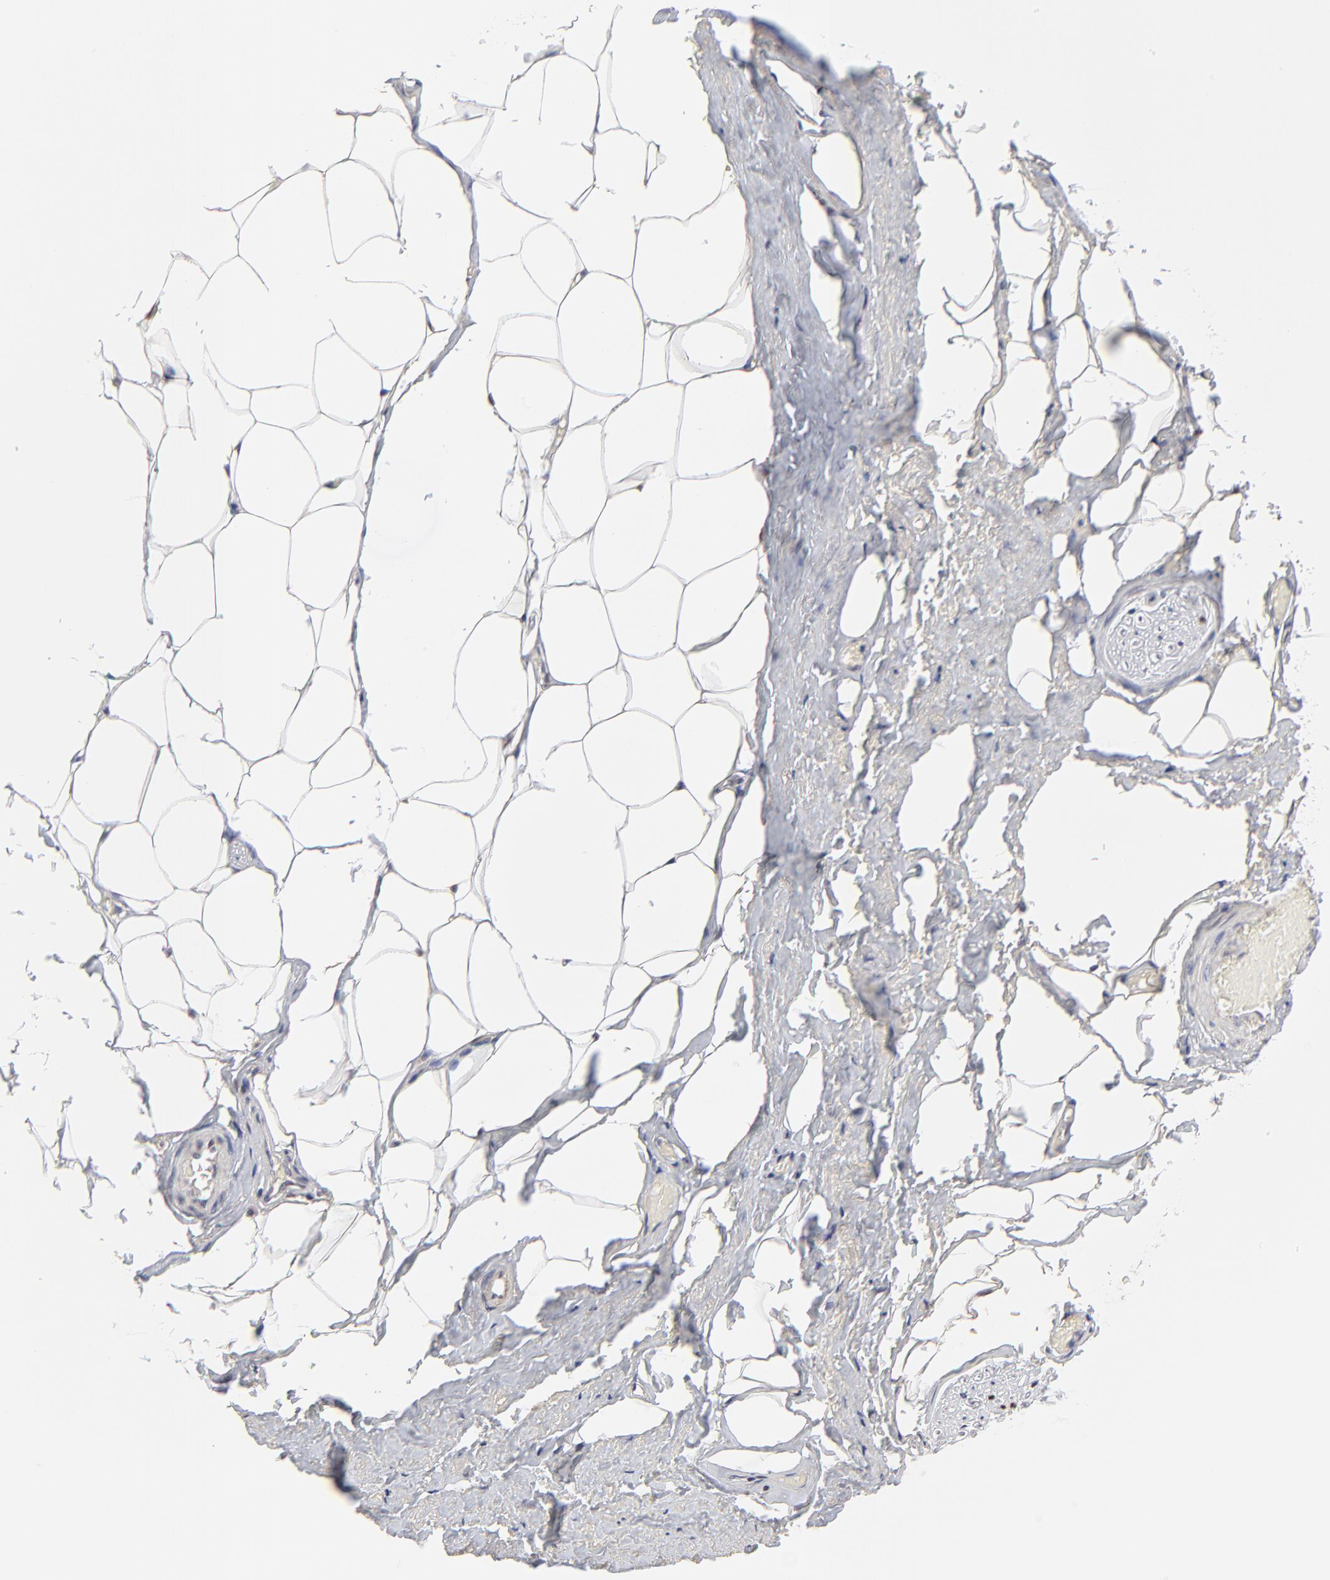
{"staining": {"intensity": "negative", "quantity": "none", "location": "none"}, "tissue": "adipose tissue", "cell_type": "Adipocytes", "image_type": "normal", "snomed": [{"axis": "morphology", "description": "Normal tissue, NOS"}, {"axis": "topography", "description": "Soft tissue"}, {"axis": "topography", "description": "Peripheral nerve tissue"}], "caption": "DAB (3,3'-diaminobenzidine) immunohistochemical staining of unremarkable human adipose tissue shows no significant expression in adipocytes.", "gene": "OGFOD1", "patient": {"sex": "female", "age": 68}}